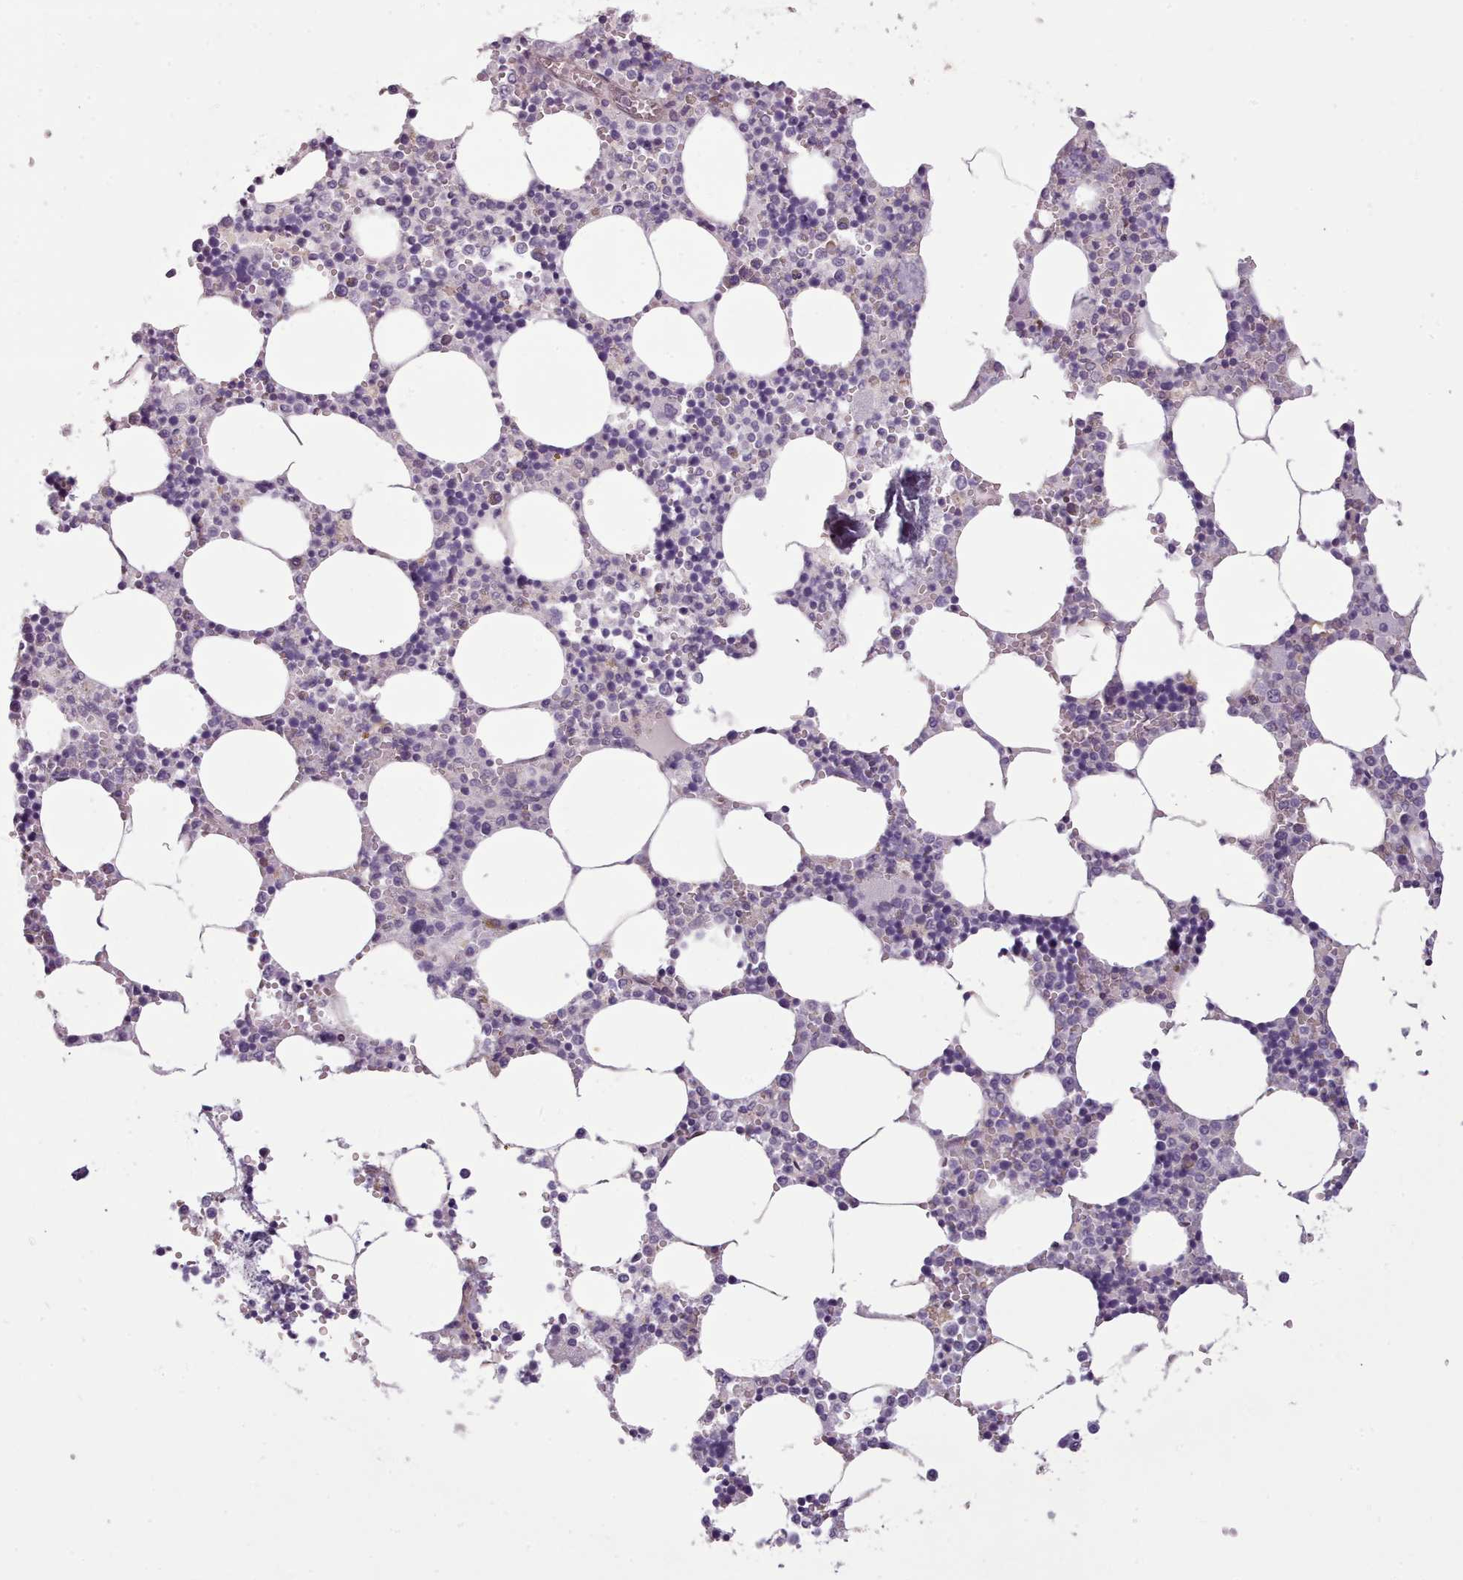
{"staining": {"intensity": "negative", "quantity": "none", "location": "none"}, "tissue": "bone marrow", "cell_type": "Hematopoietic cells", "image_type": "normal", "snomed": [{"axis": "morphology", "description": "Normal tissue, NOS"}, {"axis": "topography", "description": "Bone marrow"}], "caption": "Immunohistochemistry (IHC) image of benign bone marrow stained for a protein (brown), which exhibits no positivity in hematopoietic cells.", "gene": "PLD4", "patient": {"sex": "male", "age": 54}}